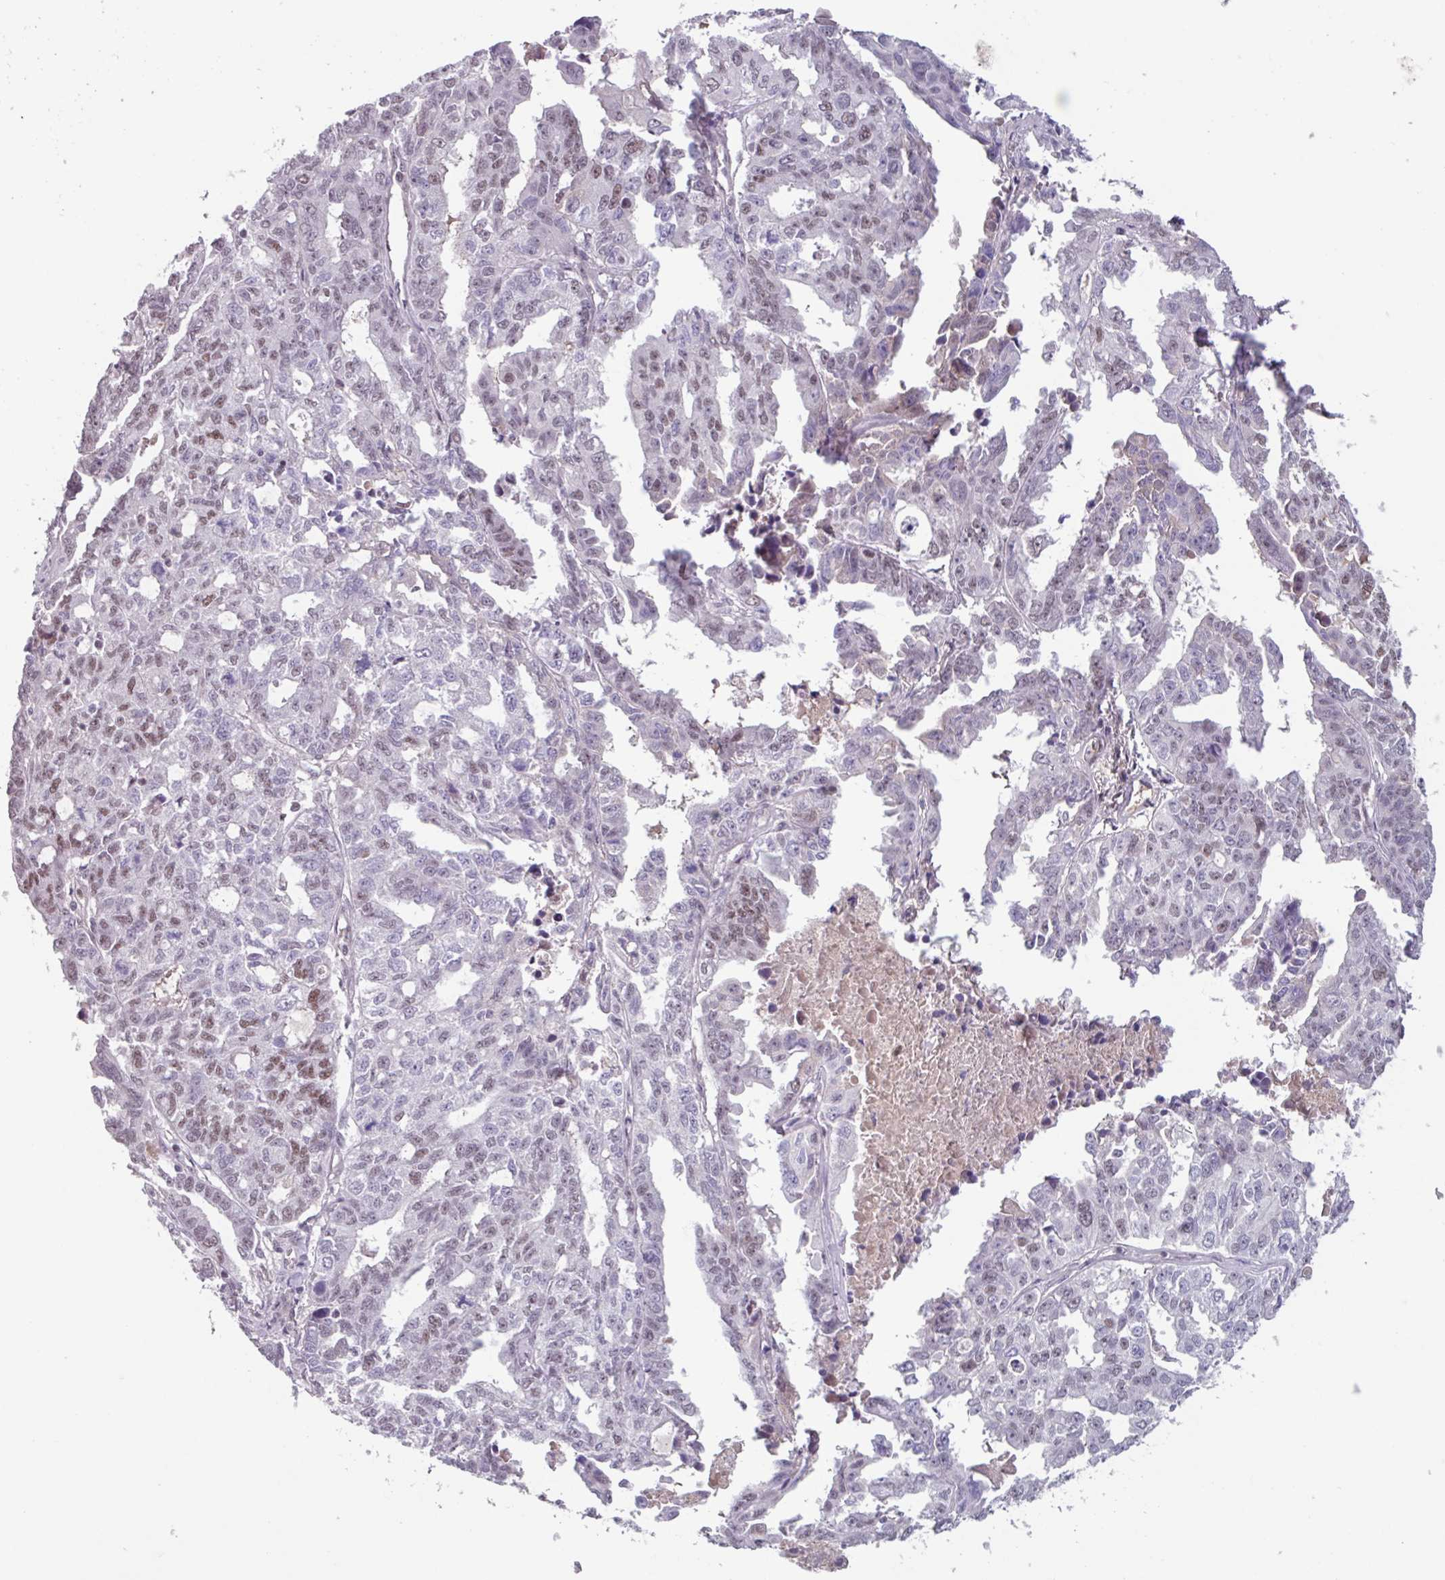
{"staining": {"intensity": "moderate", "quantity": "25%-75%", "location": "nuclear"}, "tissue": "ovarian cancer", "cell_type": "Tumor cells", "image_type": "cancer", "snomed": [{"axis": "morphology", "description": "Adenocarcinoma, NOS"}, {"axis": "morphology", "description": "Carcinoma, endometroid"}, {"axis": "topography", "description": "Ovary"}], "caption": "Human adenocarcinoma (ovarian) stained with a brown dye displays moderate nuclear positive staining in about 25%-75% of tumor cells.", "gene": "ZNF575", "patient": {"sex": "female", "age": 72}}